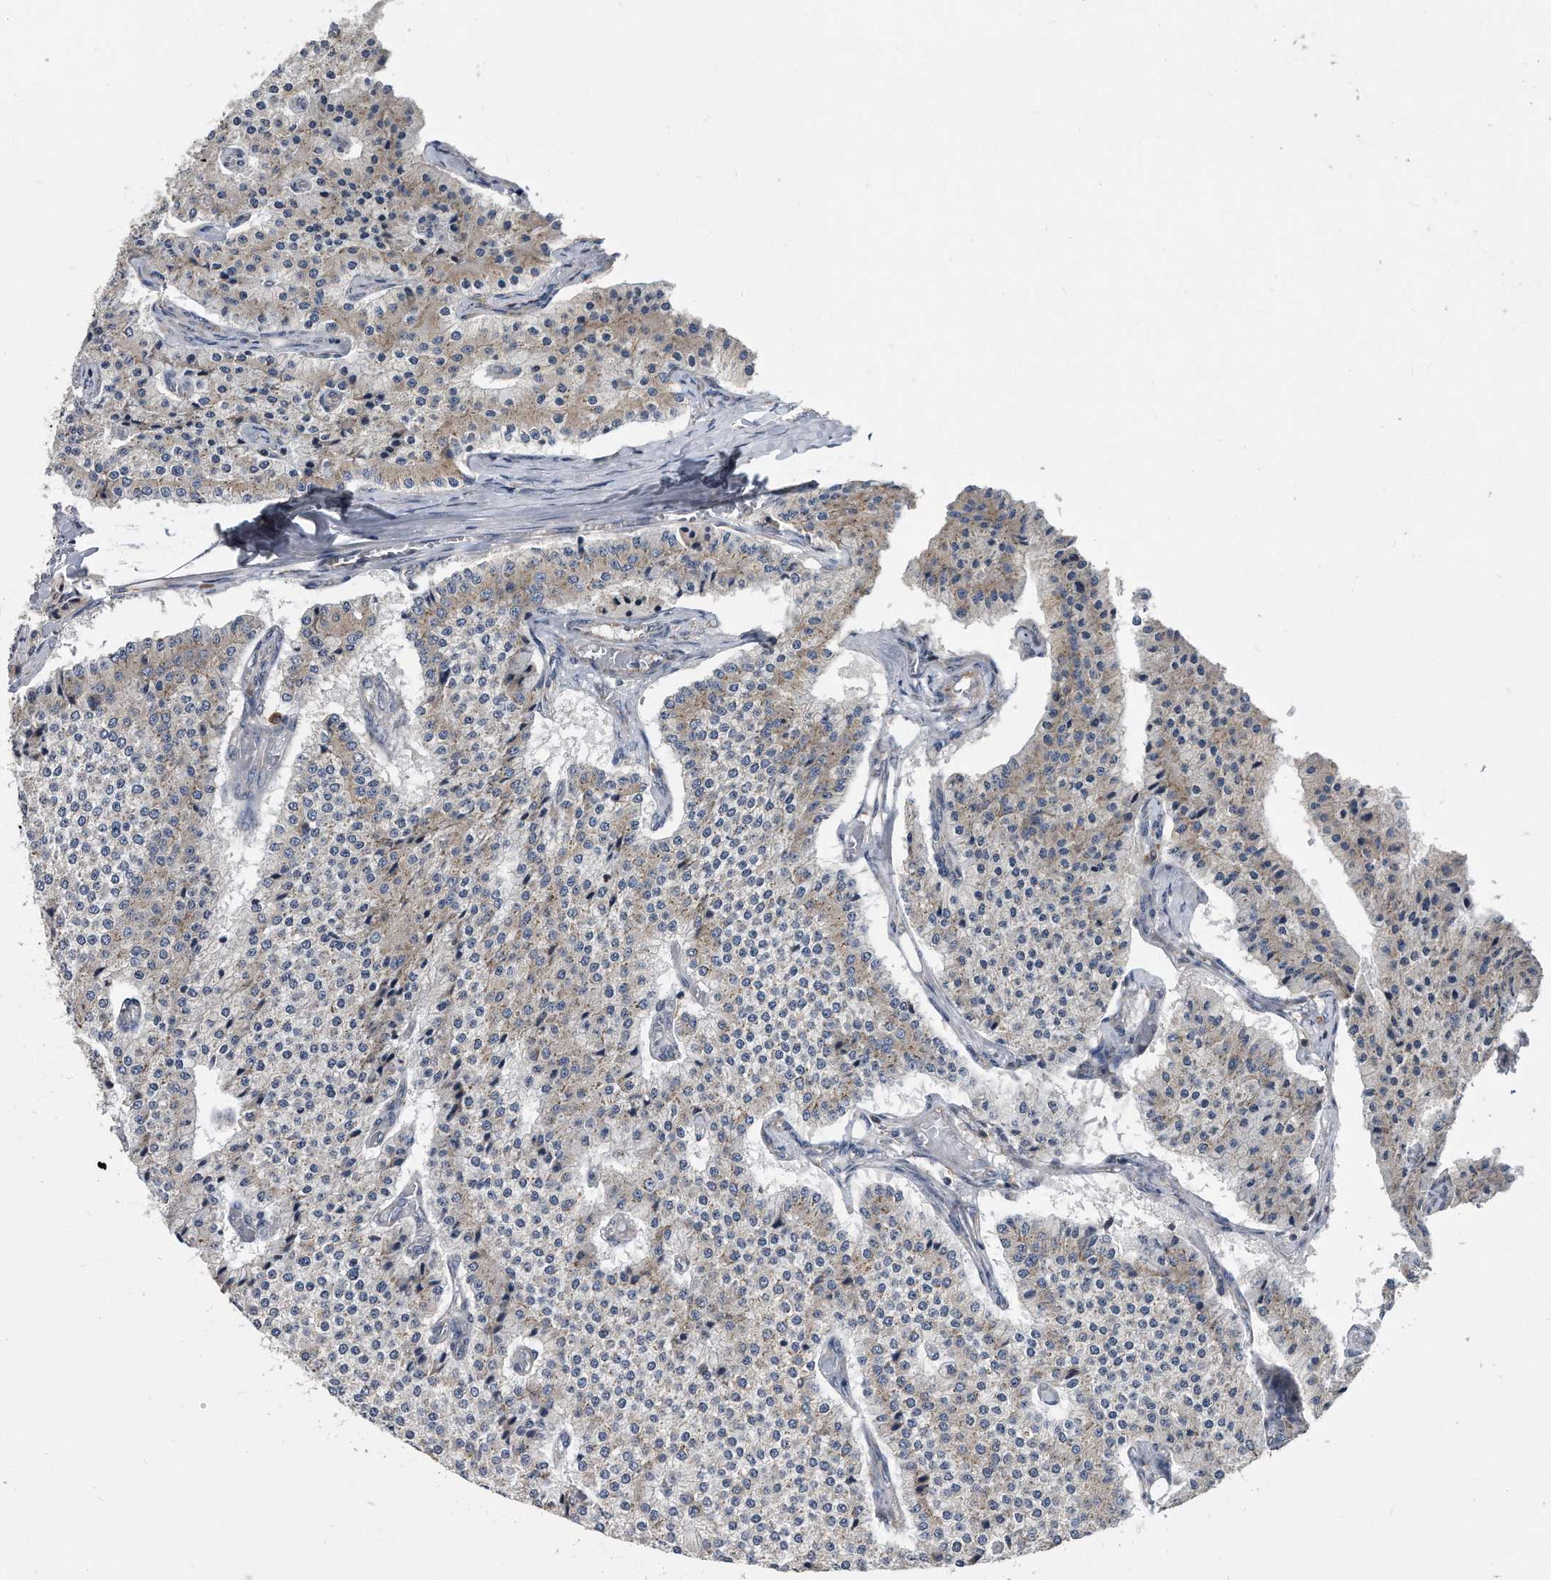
{"staining": {"intensity": "weak", "quantity": "25%-75%", "location": "cytoplasmic/membranous"}, "tissue": "carcinoid", "cell_type": "Tumor cells", "image_type": "cancer", "snomed": [{"axis": "morphology", "description": "Carcinoid, malignant, NOS"}, {"axis": "topography", "description": "Colon"}], "caption": "Malignant carcinoid stained with a protein marker demonstrates weak staining in tumor cells.", "gene": "CCDC47", "patient": {"sex": "female", "age": 52}}